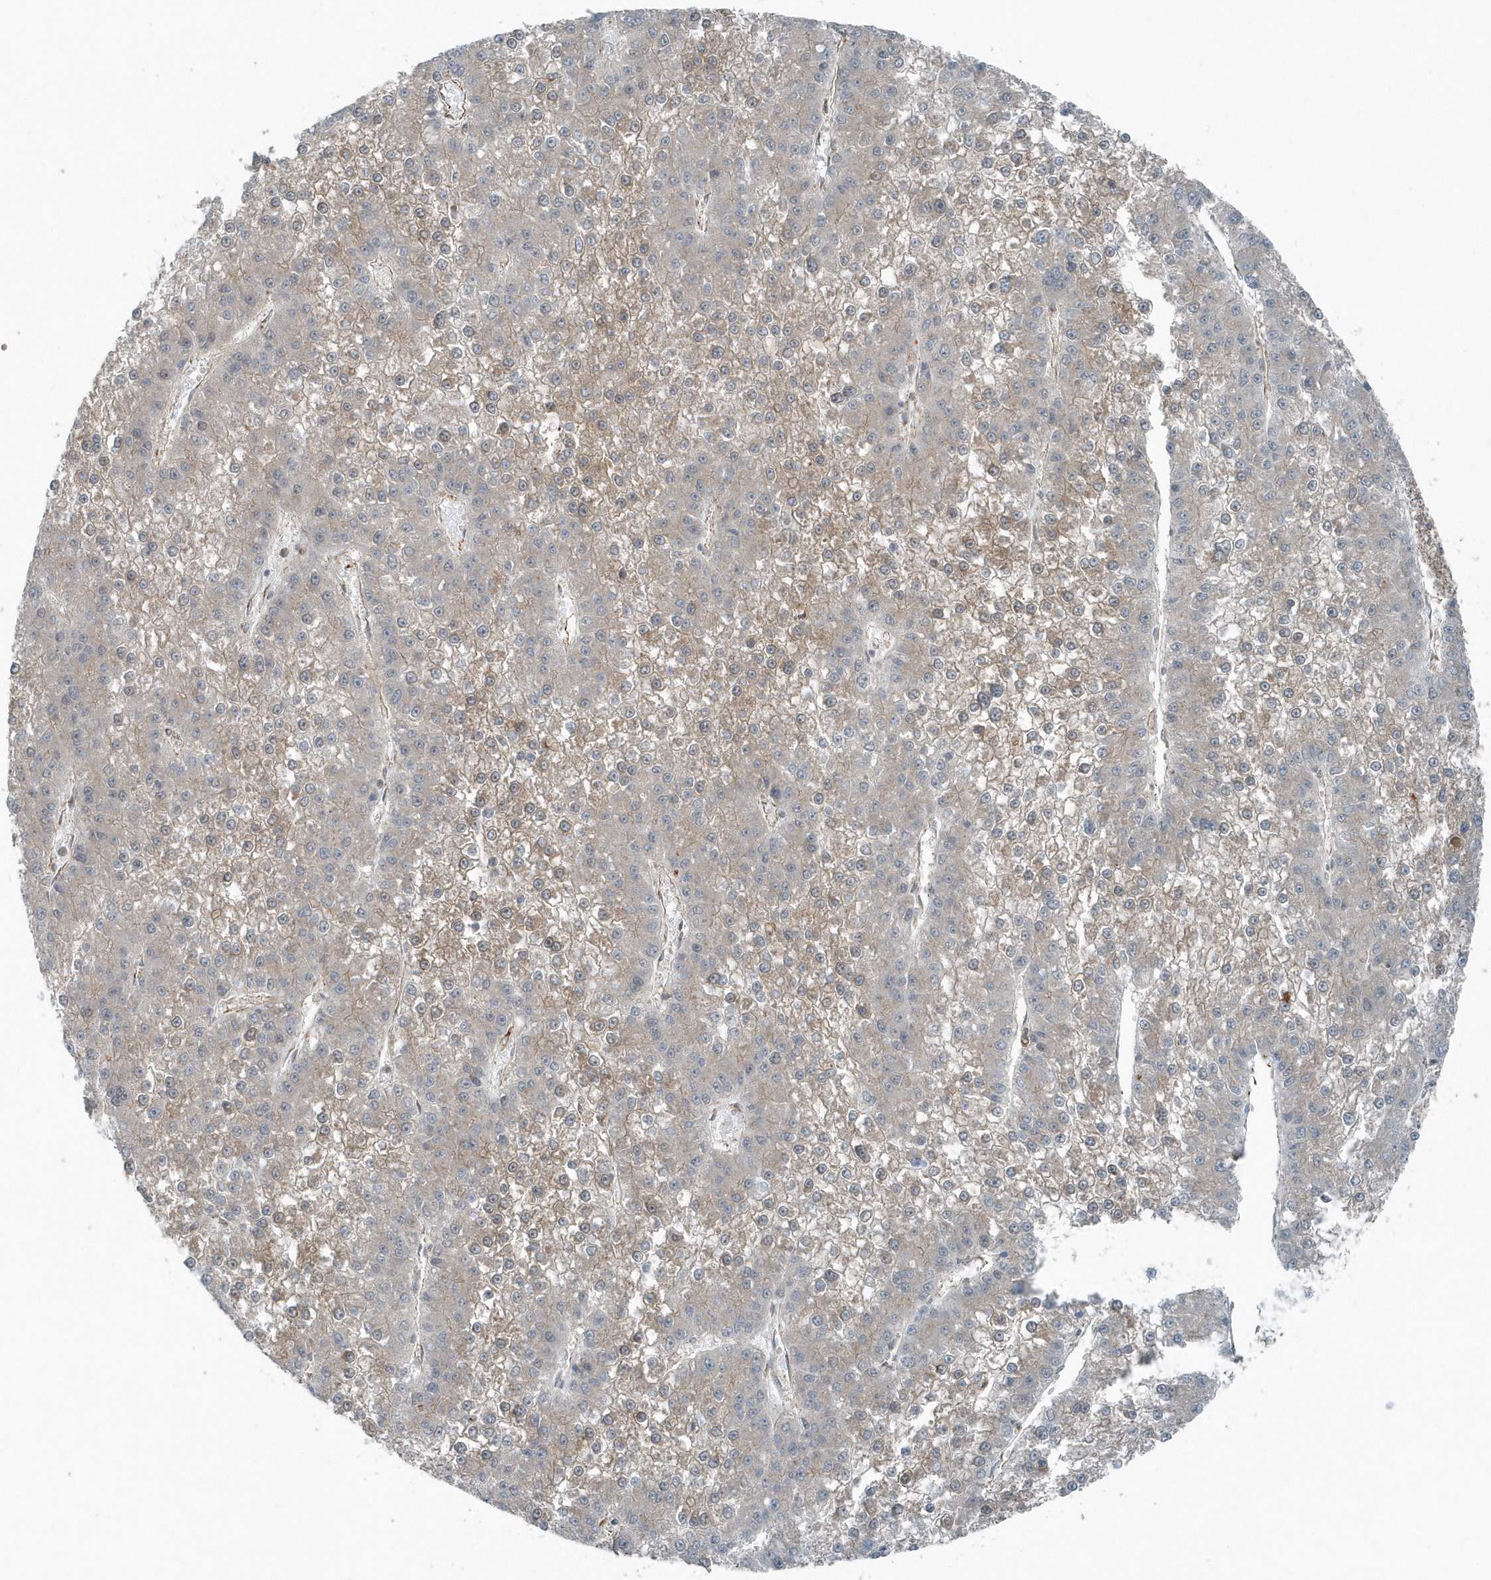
{"staining": {"intensity": "negative", "quantity": "none", "location": "none"}, "tissue": "liver cancer", "cell_type": "Tumor cells", "image_type": "cancer", "snomed": [{"axis": "morphology", "description": "Carcinoma, Hepatocellular, NOS"}, {"axis": "topography", "description": "Liver"}], "caption": "Hepatocellular carcinoma (liver) stained for a protein using immunohistochemistry (IHC) displays no positivity tumor cells.", "gene": "GCC2", "patient": {"sex": "female", "age": 73}}